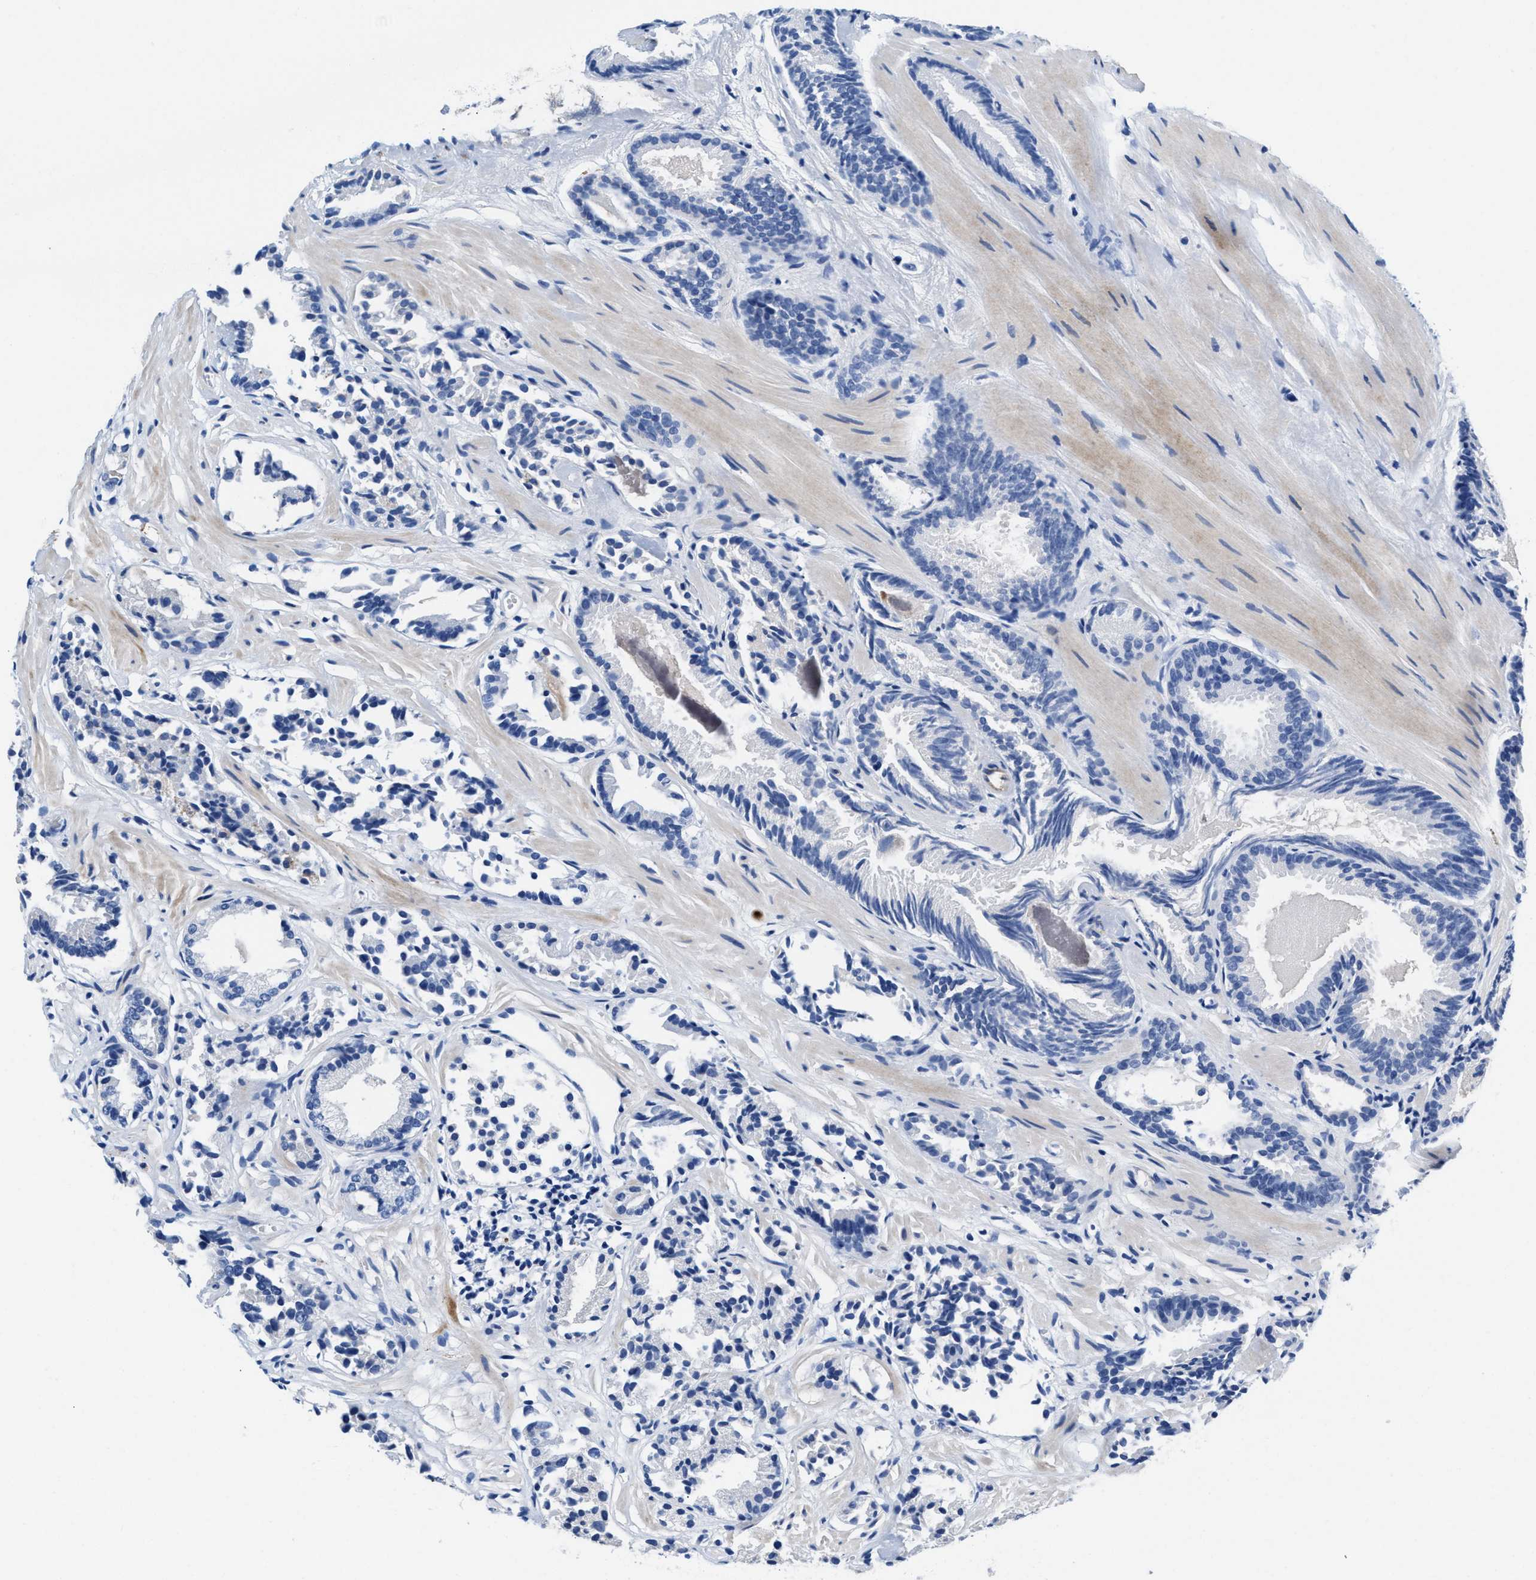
{"staining": {"intensity": "negative", "quantity": "none", "location": "none"}, "tissue": "prostate cancer", "cell_type": "Tumor cells", "image_type": "cancer", "snomed": [{"axis": "morphology", "description": "Adenocarcinoma, Low grade"}, {"axis": "topography", "description": "Prostate"}], "caption": "IHC image of prostate low-grade adenocarcinoma stained for a protein (brown), which shows no staining in tumor cells.", "gene": "SLFN13", "patient": {"sex": "male", "age": 51}}